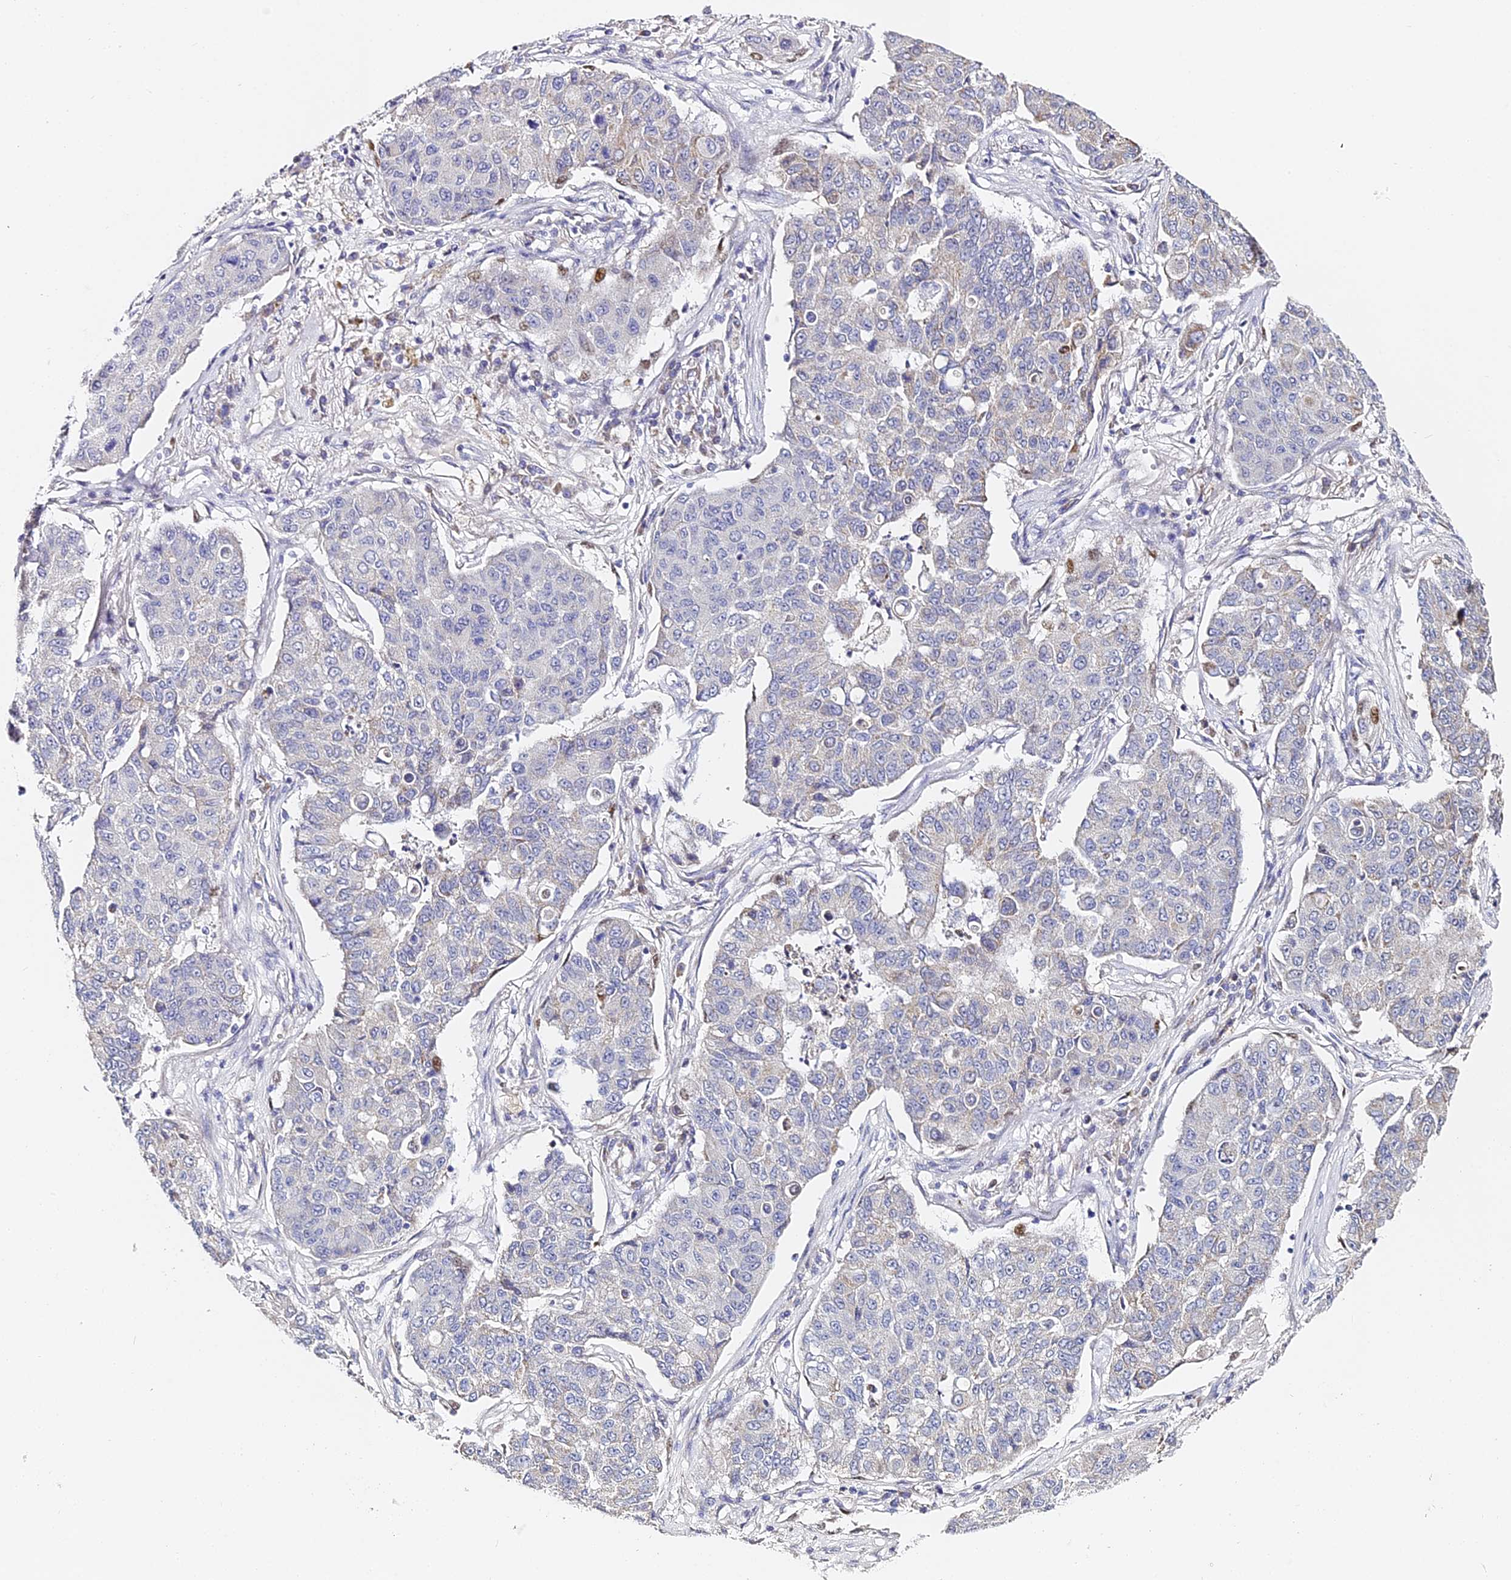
{"staining": {"intensity": "negative", "quantity": "none", "location": "none"}, "tissue": "lung cancer", "cell_type": "Tumor cells", "image_type": "cancer", "snomed": [{"axis": "morphology", "description": "Squamous cell carcinoma, NOS"}, {"axis": "topography", "description": "Lung"}], "caption": "Image shows no protein staining in tumor cells of lung cancer (squamous cell carcinoma) tissue.", "gene": "SERP1", "patient": {"sex": "male", "age": 74}}